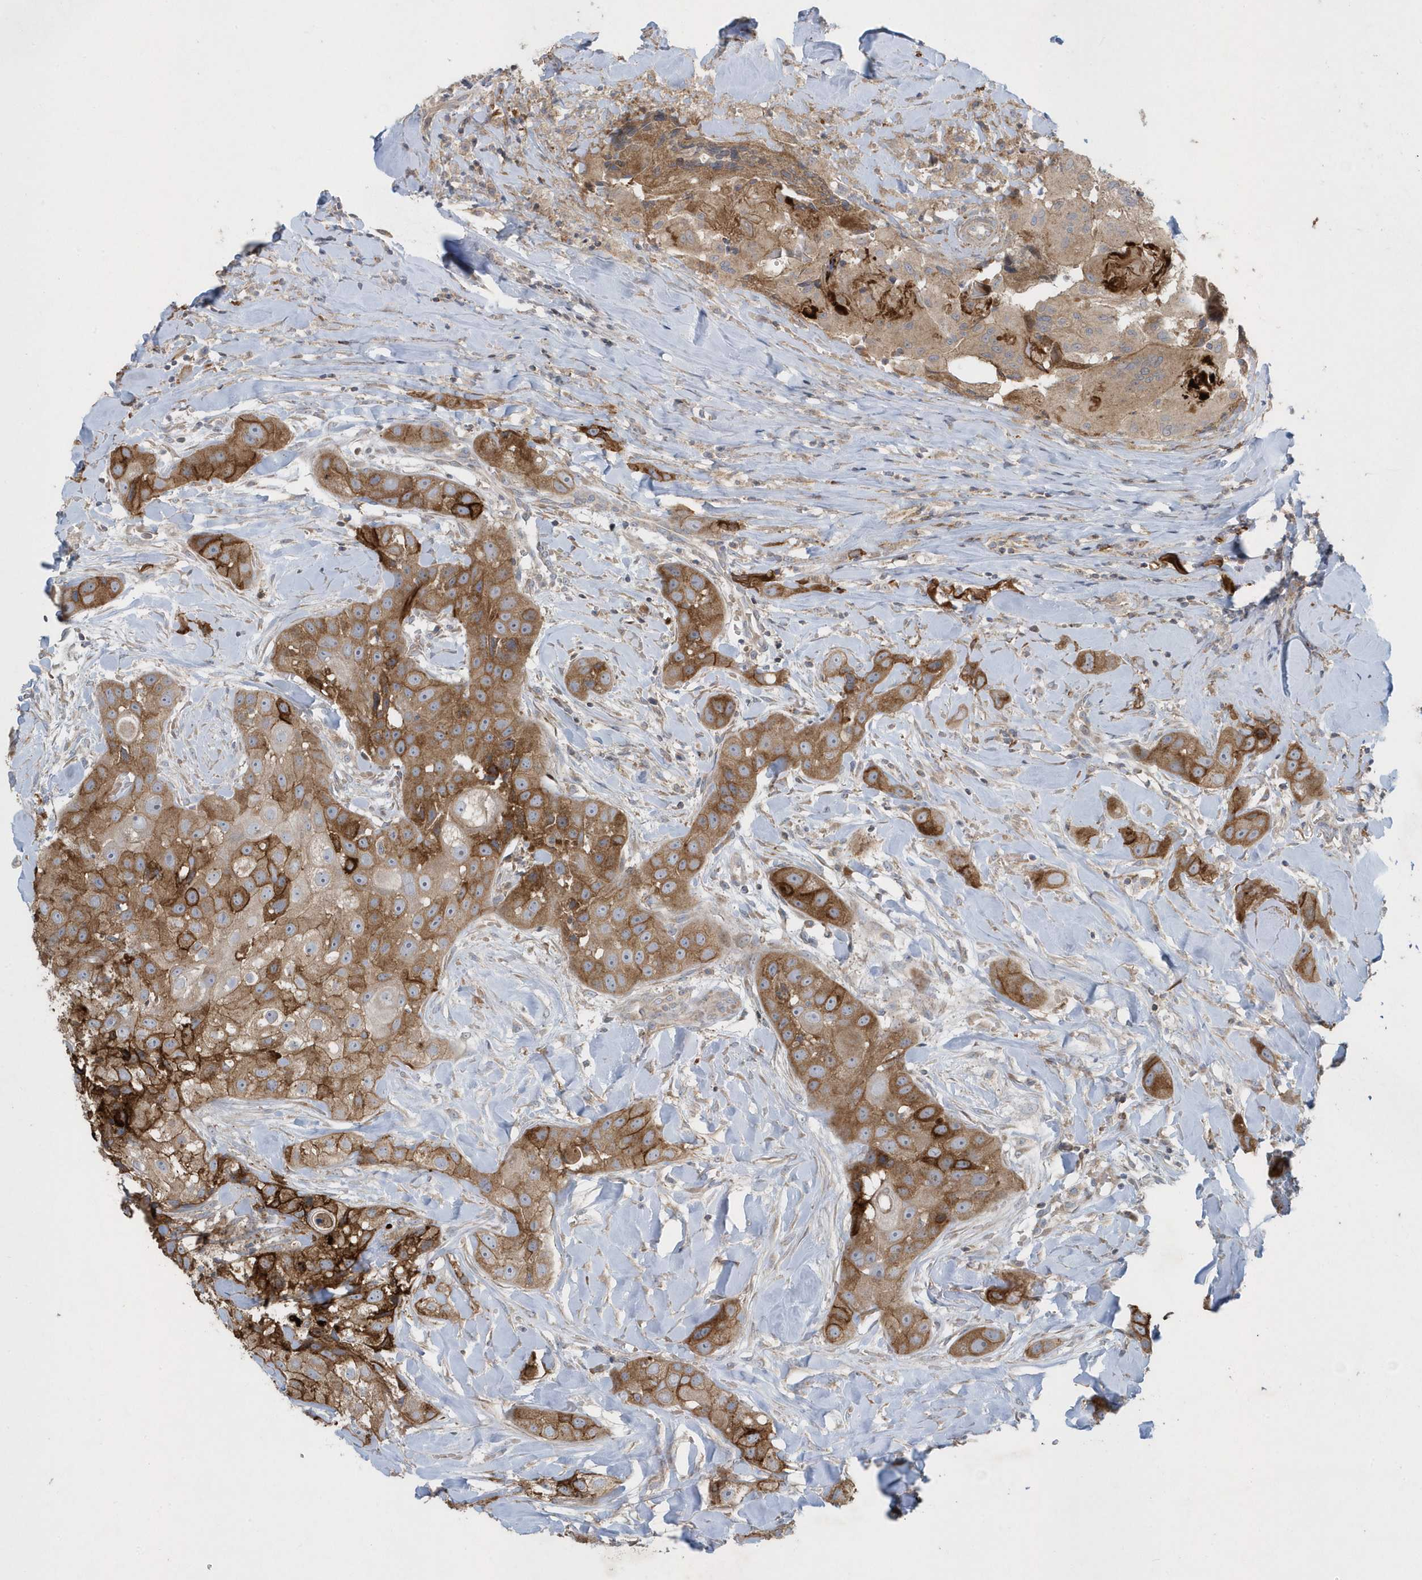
{"staining": {"intensity": "moderate", "quantity": ">75%", "location": "cytoplasmic/membranous"}, "tissue": "head and neck cancer", "cell_type": "Tumor cells", "image_type": "cancer", "snomed": [{"axis": "morphology", "description": "Normal tissue, NOS"}, {"axis": "morphology", "description": "Squamous cell carcinoma, NOS"}, {"axis": "topography", "description": "Skeletal muscle"}, {"axis": "topography", "description": "Head-Neck"}], "caption": "Protein expression analysis of human head and neck cancer (squamous cell carcinoma) reveals moderate cytoplasmic/membranous positivity in approximately >75% of tumor cells.", "gene": "SLC38A2", "patient": {"sex": "male", "age": 51}}